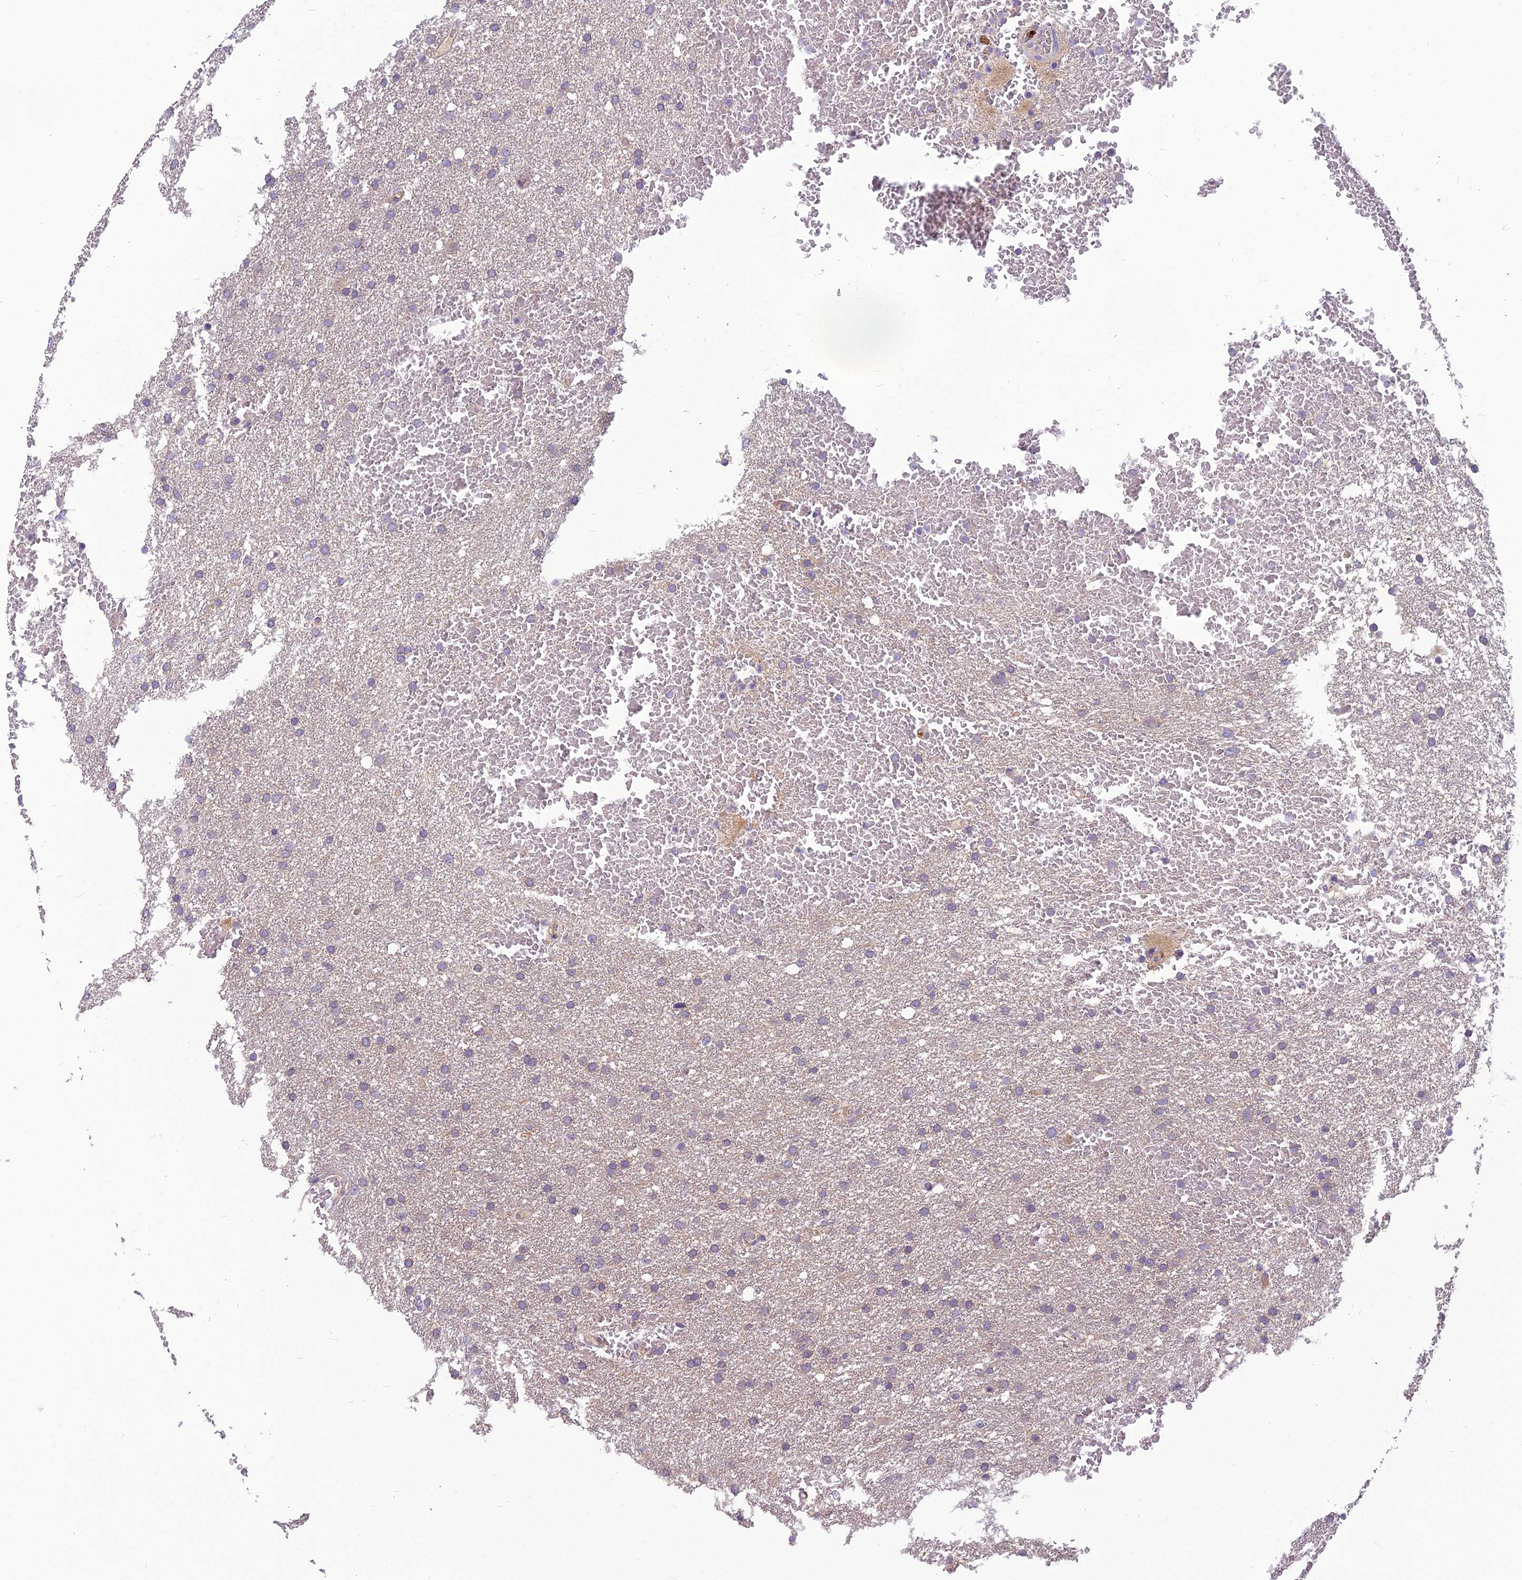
{"staining": {"intensity": "negative", "quantity": "none", "location": "none"}, "tissue": "glioma", "cell_type": "Tumor cells", "image_type": "cancer", "snomed": [{"axis": "morphology", "description": "Glioma, malignant, High grade"}, {"axis": "topography", "description": "Cerebral cortex"}], "caption": "IHC histopathology image of neoplastic tissue: human high-grade glioma (malignant) stained with DAB (3,3'-diaminobenzidine) shows no significant protein expression in tumor cells. Brightfield microscopy of immunohistochemistry (IHC) stained with DAB (brown) and hematoxylin (blue), captured at high magnification.", "gene": "TSPAN15", "patient": {"sex": "female", "age": 36}}